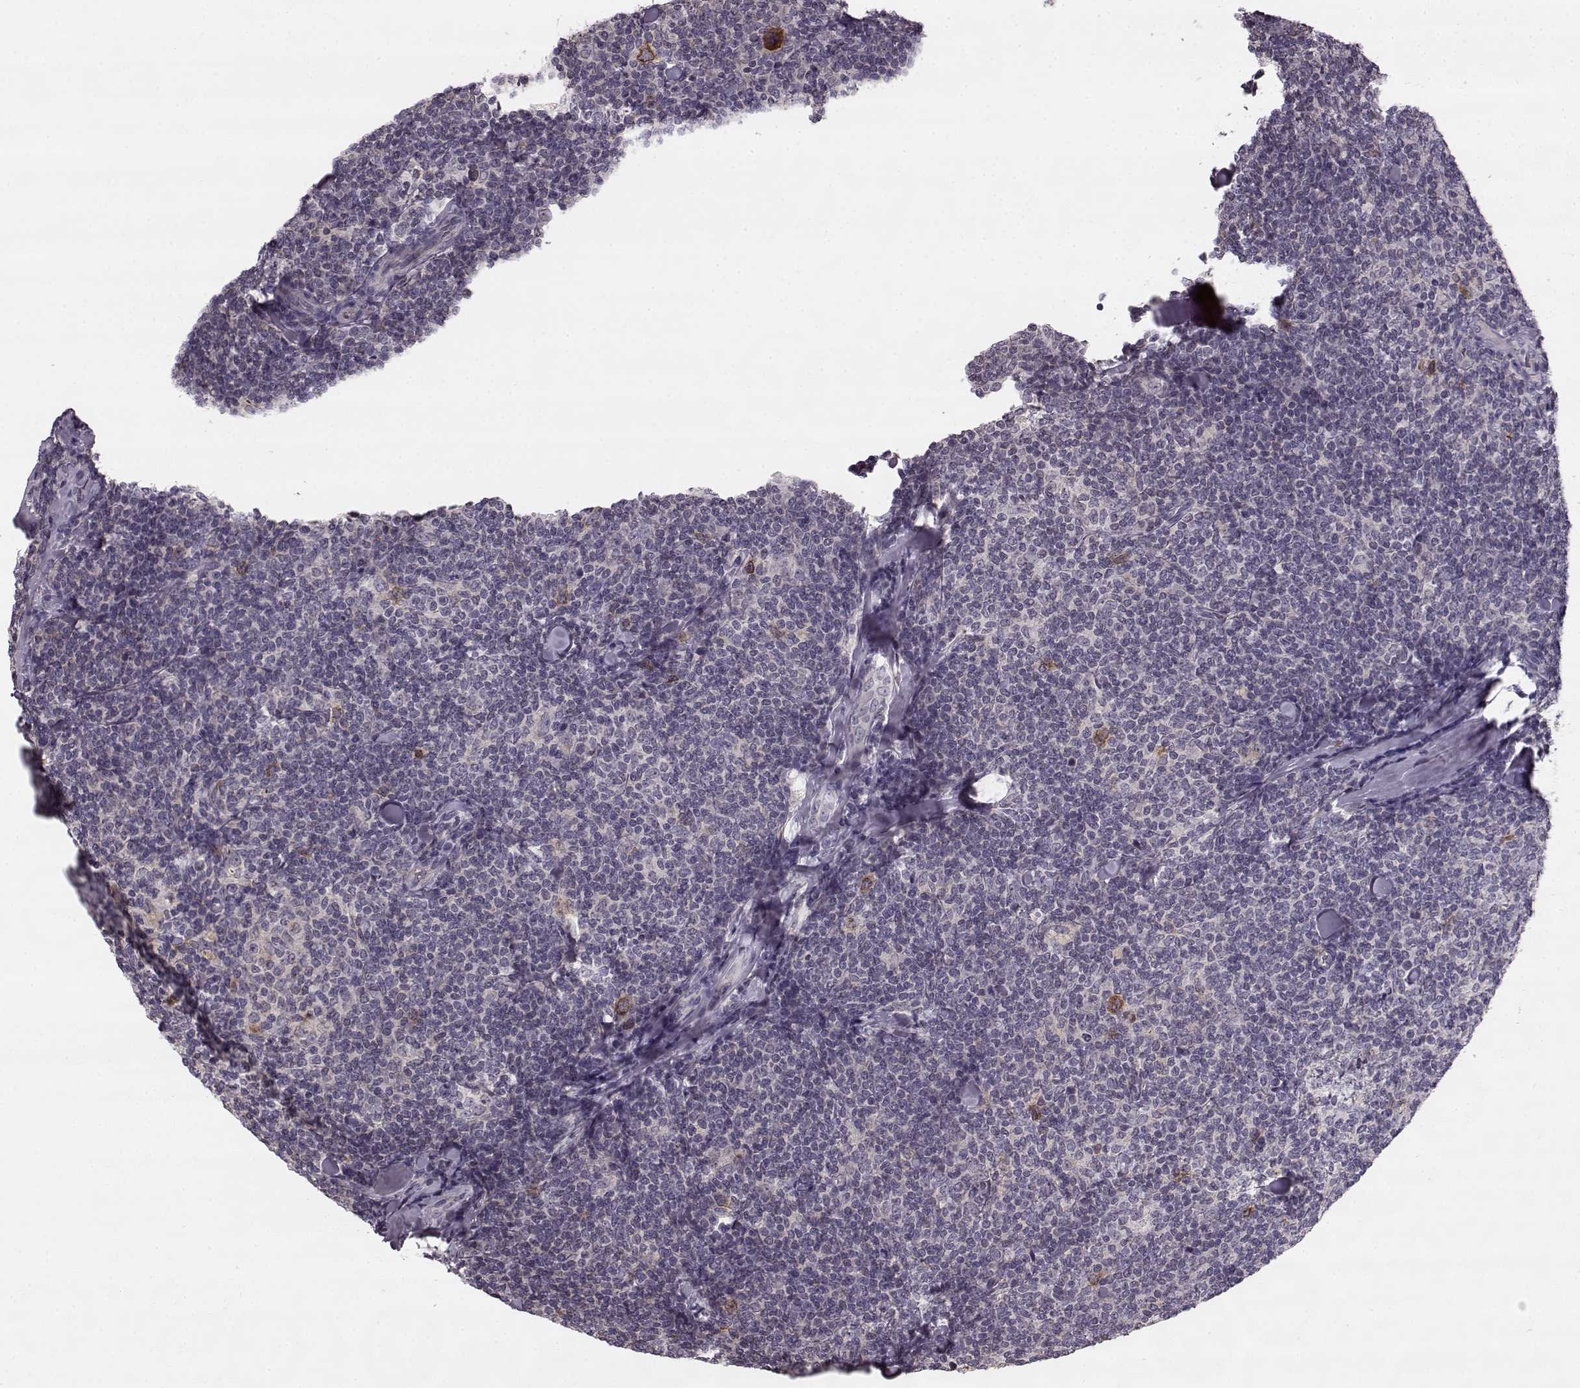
{"staining": {"intensity": "negative", "quantity": "none", "location": "none"}, "tissue": "lymphoma", "cell_type": "Tumor cells", "image_type": "cancer", "snomed": [{"axis": "morphology", "description": "Malignant lymphoma, non-Hodgkin's type, Low grade"}, {"axis": "topography", "description": "Lymph node"}], "caption": "DAB (3,3'-diaminobenzidine) immunohistochemical staining of human lymphoma displays no significant positivity in tumor cells.", "gene": "HMMR", "patient": {"sex": "female", "age": 56}}